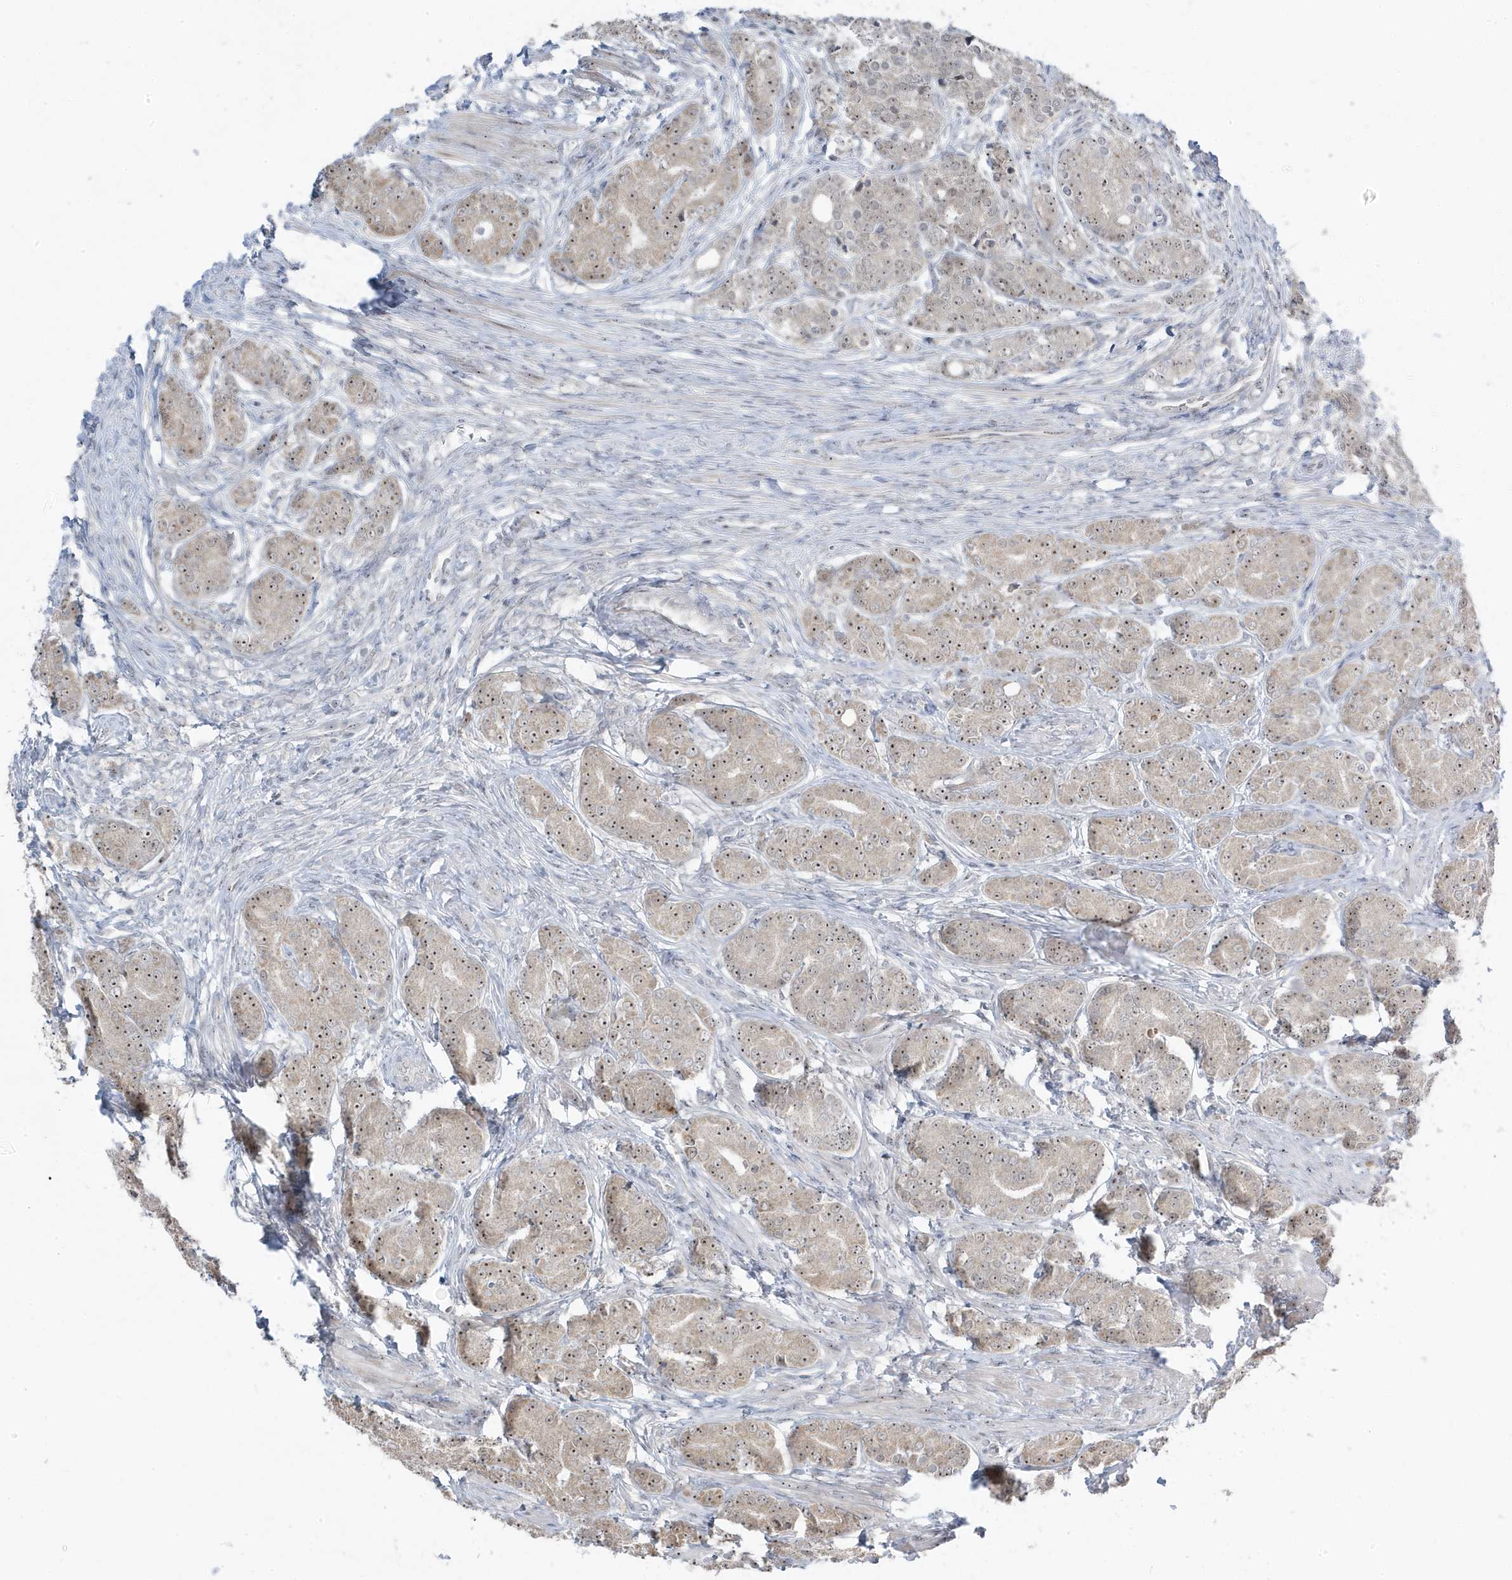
{"staining": {"intensity": "moderate", "quantity": "25%-75%", "location": "cytoplasmic/membranous,nuclear"}, "tissue": "prostate cancer", "cell_type": "Tumor cells", "image_type": "cancer", "snomed": [{"axis": "morphology", "description": "Adenocarcinoma, High grade"}, {"axis": "topography", "description": "Prostate"}], "caption": "Protein expression analysis of human prostate cancer reveals moderate cytoplasmic/membranous and nuclear positivity in about 25%-75% of tumor cells.", "gene": "TSEN15", "patient": {"sex": "male", "age": 62}}